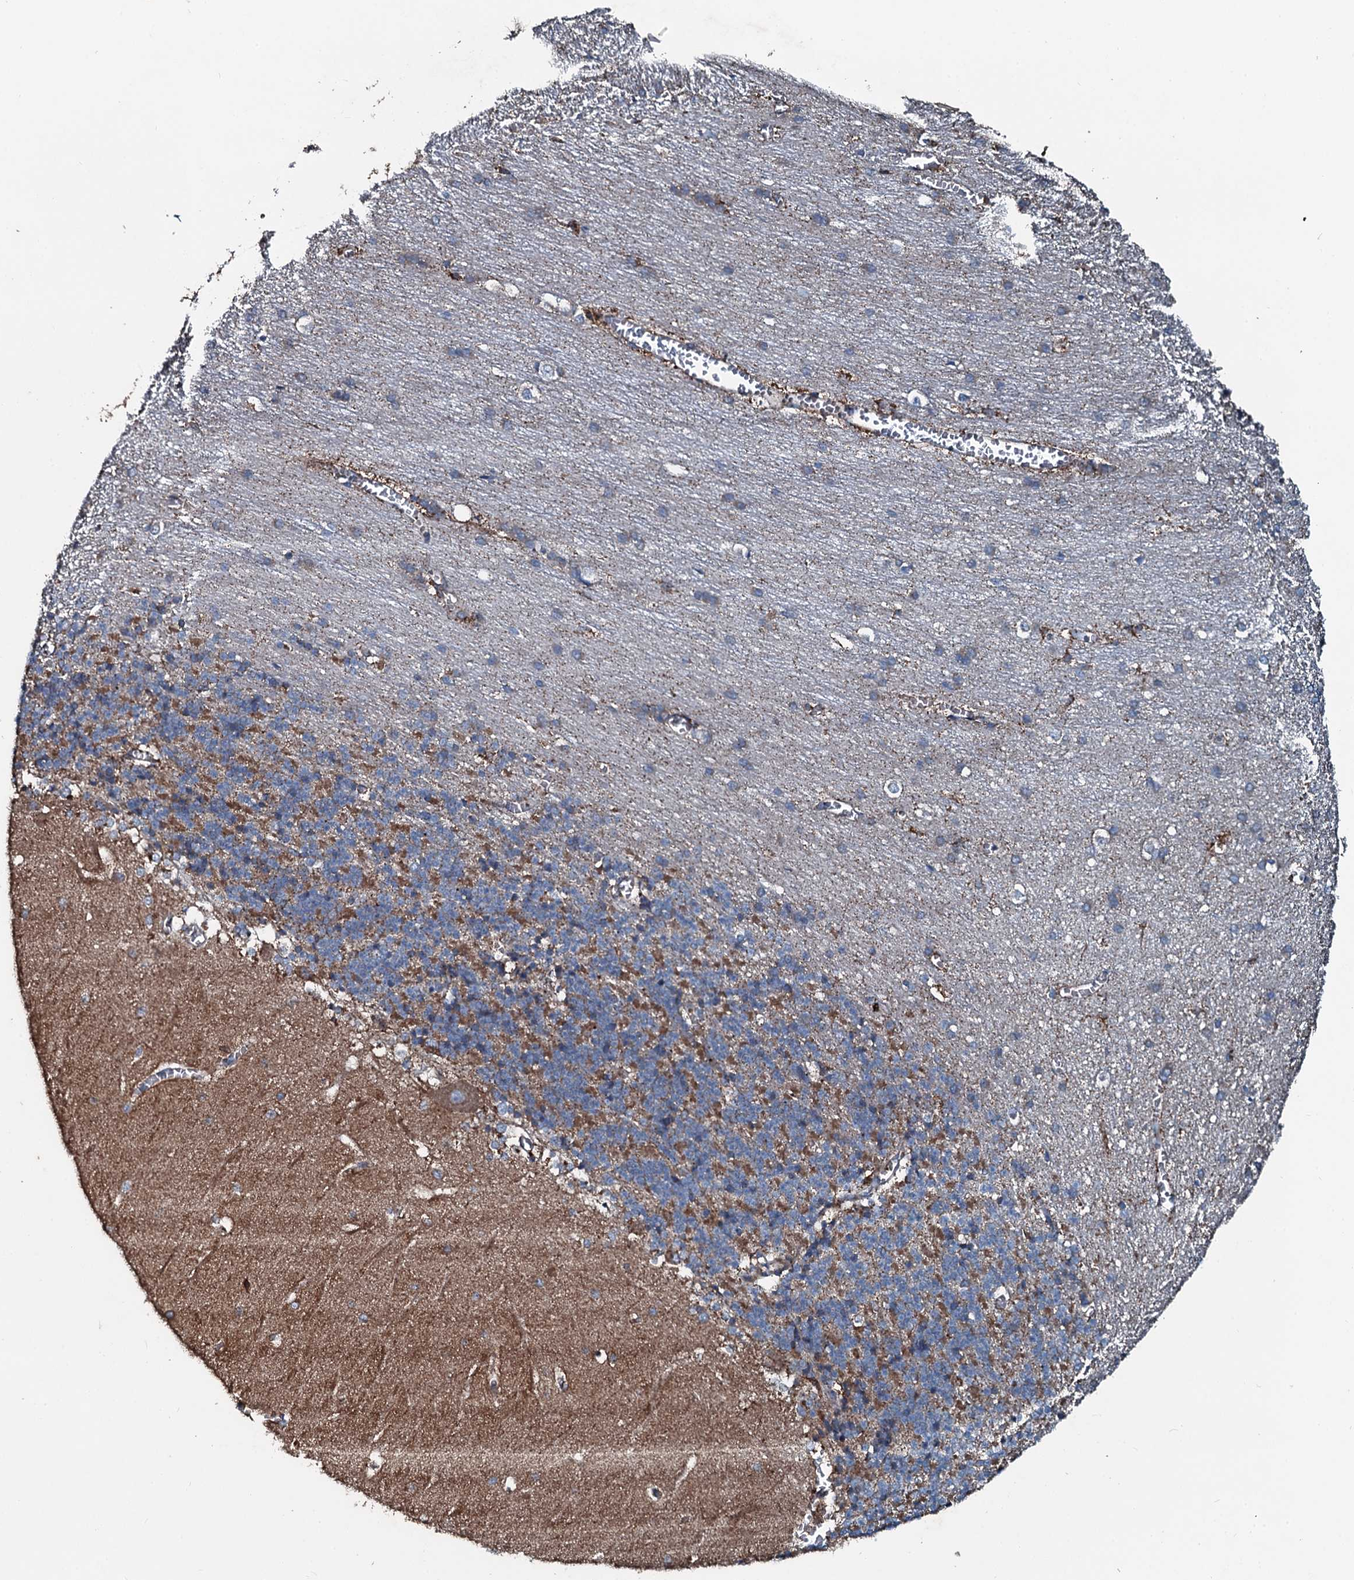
{"staining": {"intensity": "moderate", "quantity": "25%-75%", "location": "cytoplasmic/membranous"}, "tissue": "cerebellum", "cell_type": "Cells in granular layer", "image_type": "normal", "snomed": [{"axis": "morphology", "description": "Normal tissue, NOS"}, {"axis": "topography", "description": "Cerebellum"}], "caption": "High-power microscopy captured an IHC image of normal cerebellum, revealing moderate cytoplasmic/membranous positivity in approximately 25%-75% of cells in granular layer.", "gene": "ACSS3", "patient": {"sex": "male", "age": 37}}